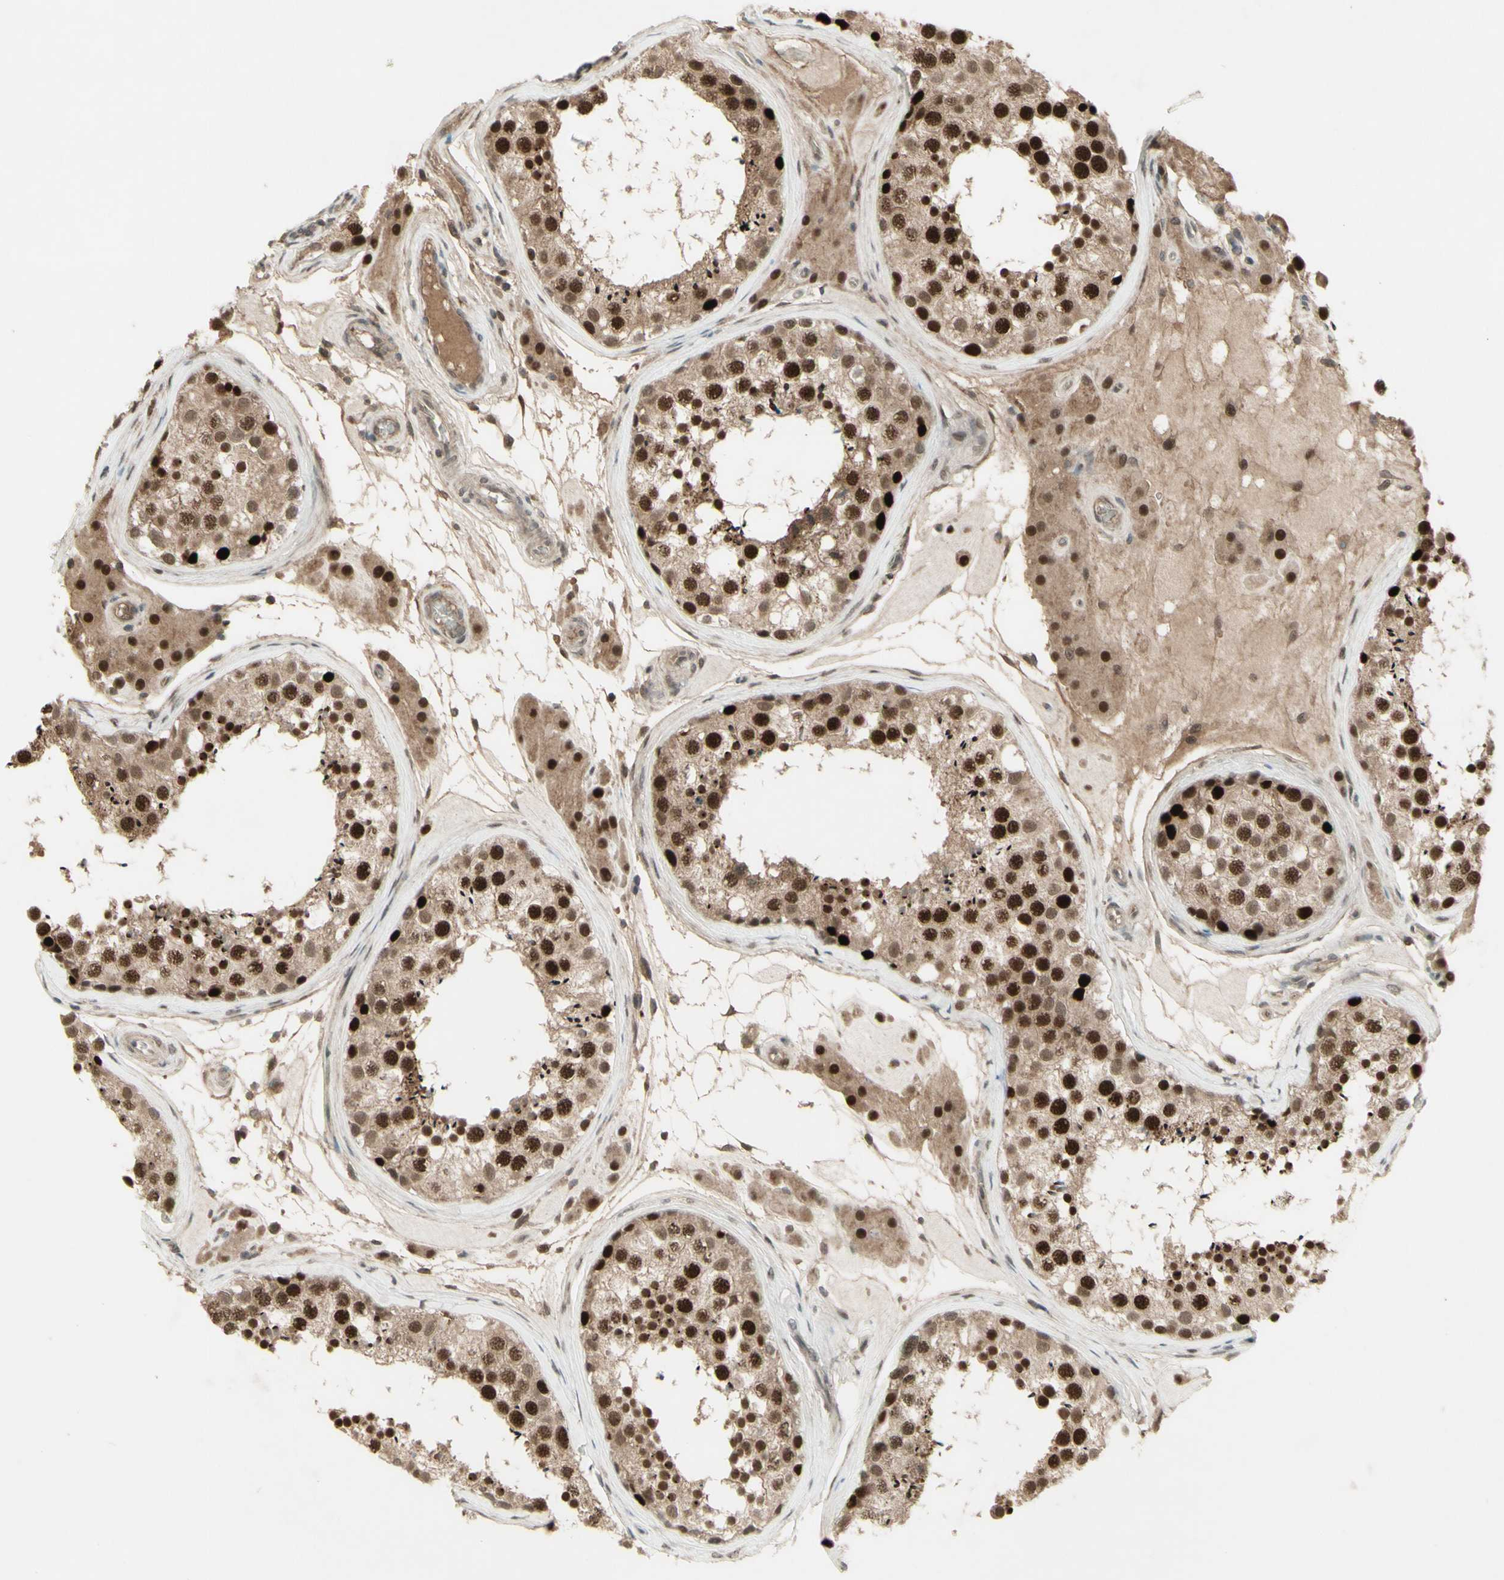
{"staining": {"intensity": "strong", "quantity": ">75%", "location": "cytoplasmic/membranous,nuclear"}, "tissue": "testis", "cell_type": "Cells in seminiferous ducts", "image_type": "normal", "snomed": [{"axis": "morphology", "description": "Normal tissue, NOS"}, {"axis": "topography", "description": "Testis"}], "caption": "This image shows immunohistochemistry (IHC) staining of unremarkable testis, with high strong cytoplasmic/membranous,nuclear expression in about >75% of cells in seminiferous ducts.", "gene": "MSH6", "patient": {"sex": "male", "age": 46}}